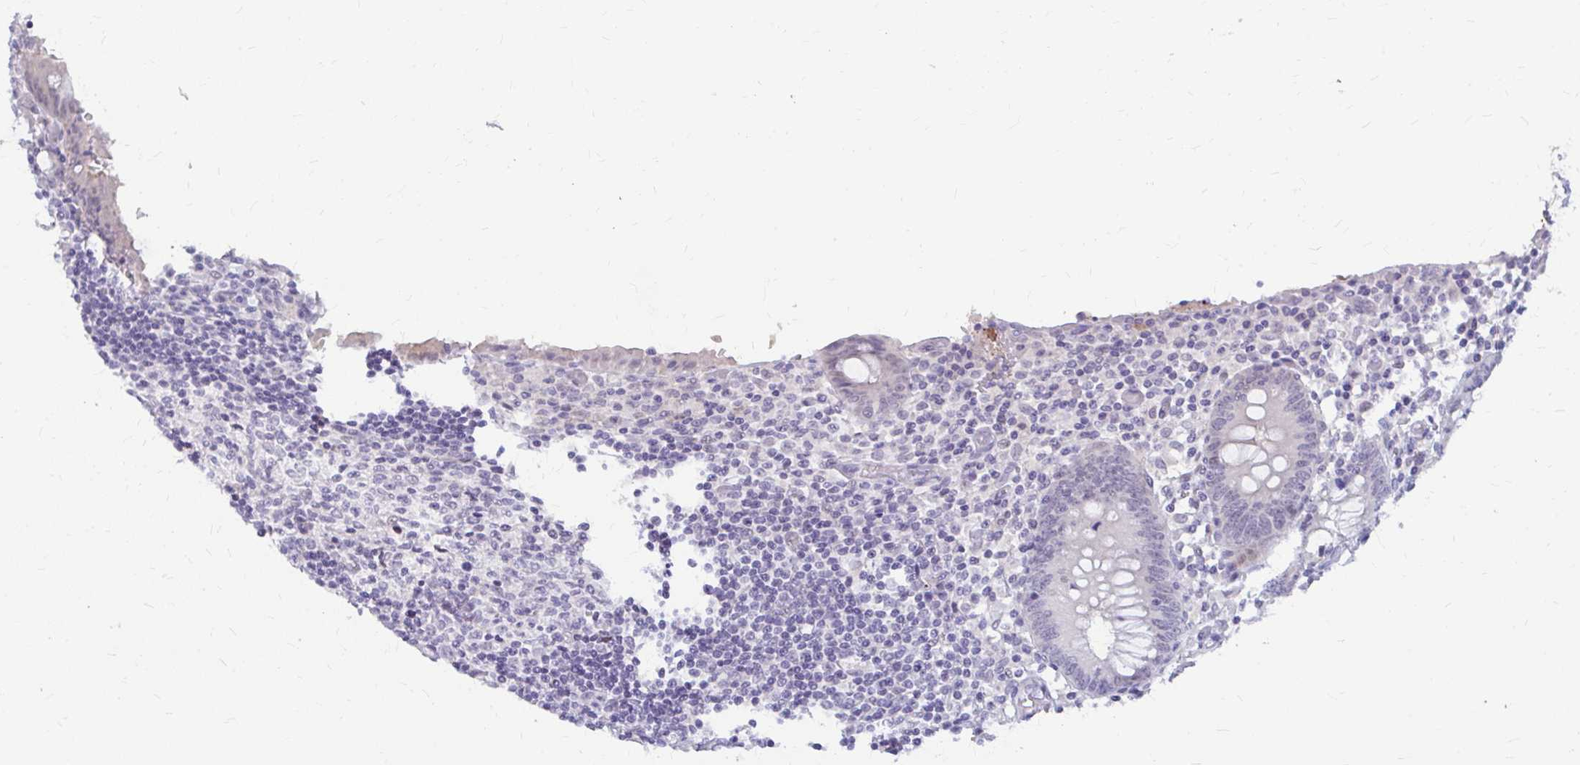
{"staining": {"intensity": "moderate", "quantity": "<25%", "location": "cytoplasmic/membranous"}, "tissue": "appendix", "cell_type": "Glandular cells", "image_type": "normal", "snomed": [{"axis": "morphology", "description": "Normal tissue, NOS"}, {"axis": "topography", "description": "Appendix"}], "caption": "Normal appendix was stained to show a protein in brown. There is low levels of moderate cytoplasmic/membranous expression in about <25% of glandular cells.", "gene": "RGS16", "patient": {"sex": "female", "age": 17}}